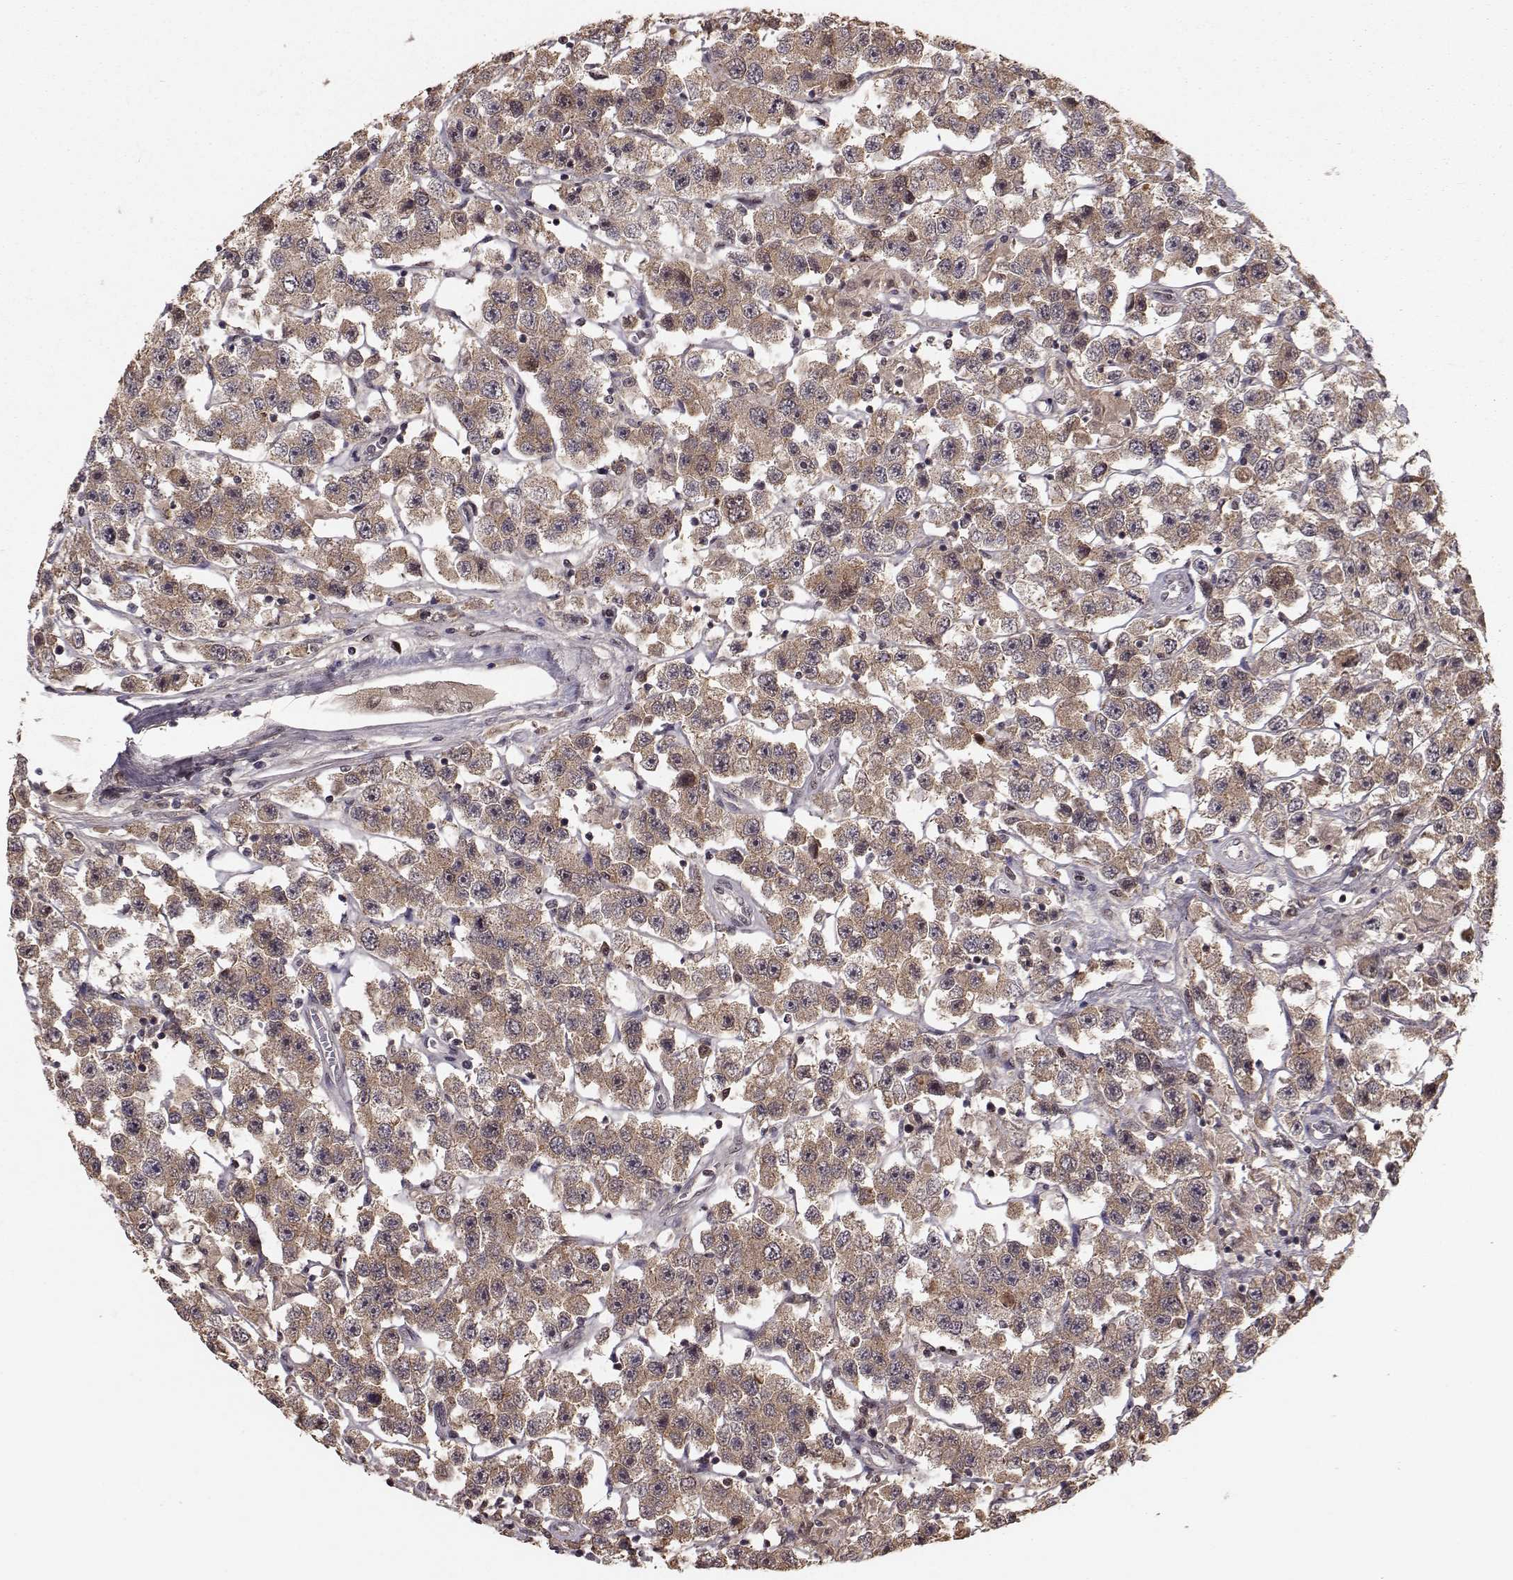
{"staining": {"intensity": "moderate", "quantity": ">75%", "location": "cytoplasmic/membranous"}, "tissue": "testis cancer", "cell_type": "Tumor cells", "image_type": "cancer", "snomed": [{"axis": "morphology", "description": "Seminoma, NOS"}, {"axis": "topography", "description": "Testis"}], "caption": "Seminoma (testis) stained with a protein marker reveals moderate staining in tumor cells.", "gene": "PLEKHG3", "patient": {"sex": "male", "age": 45}}